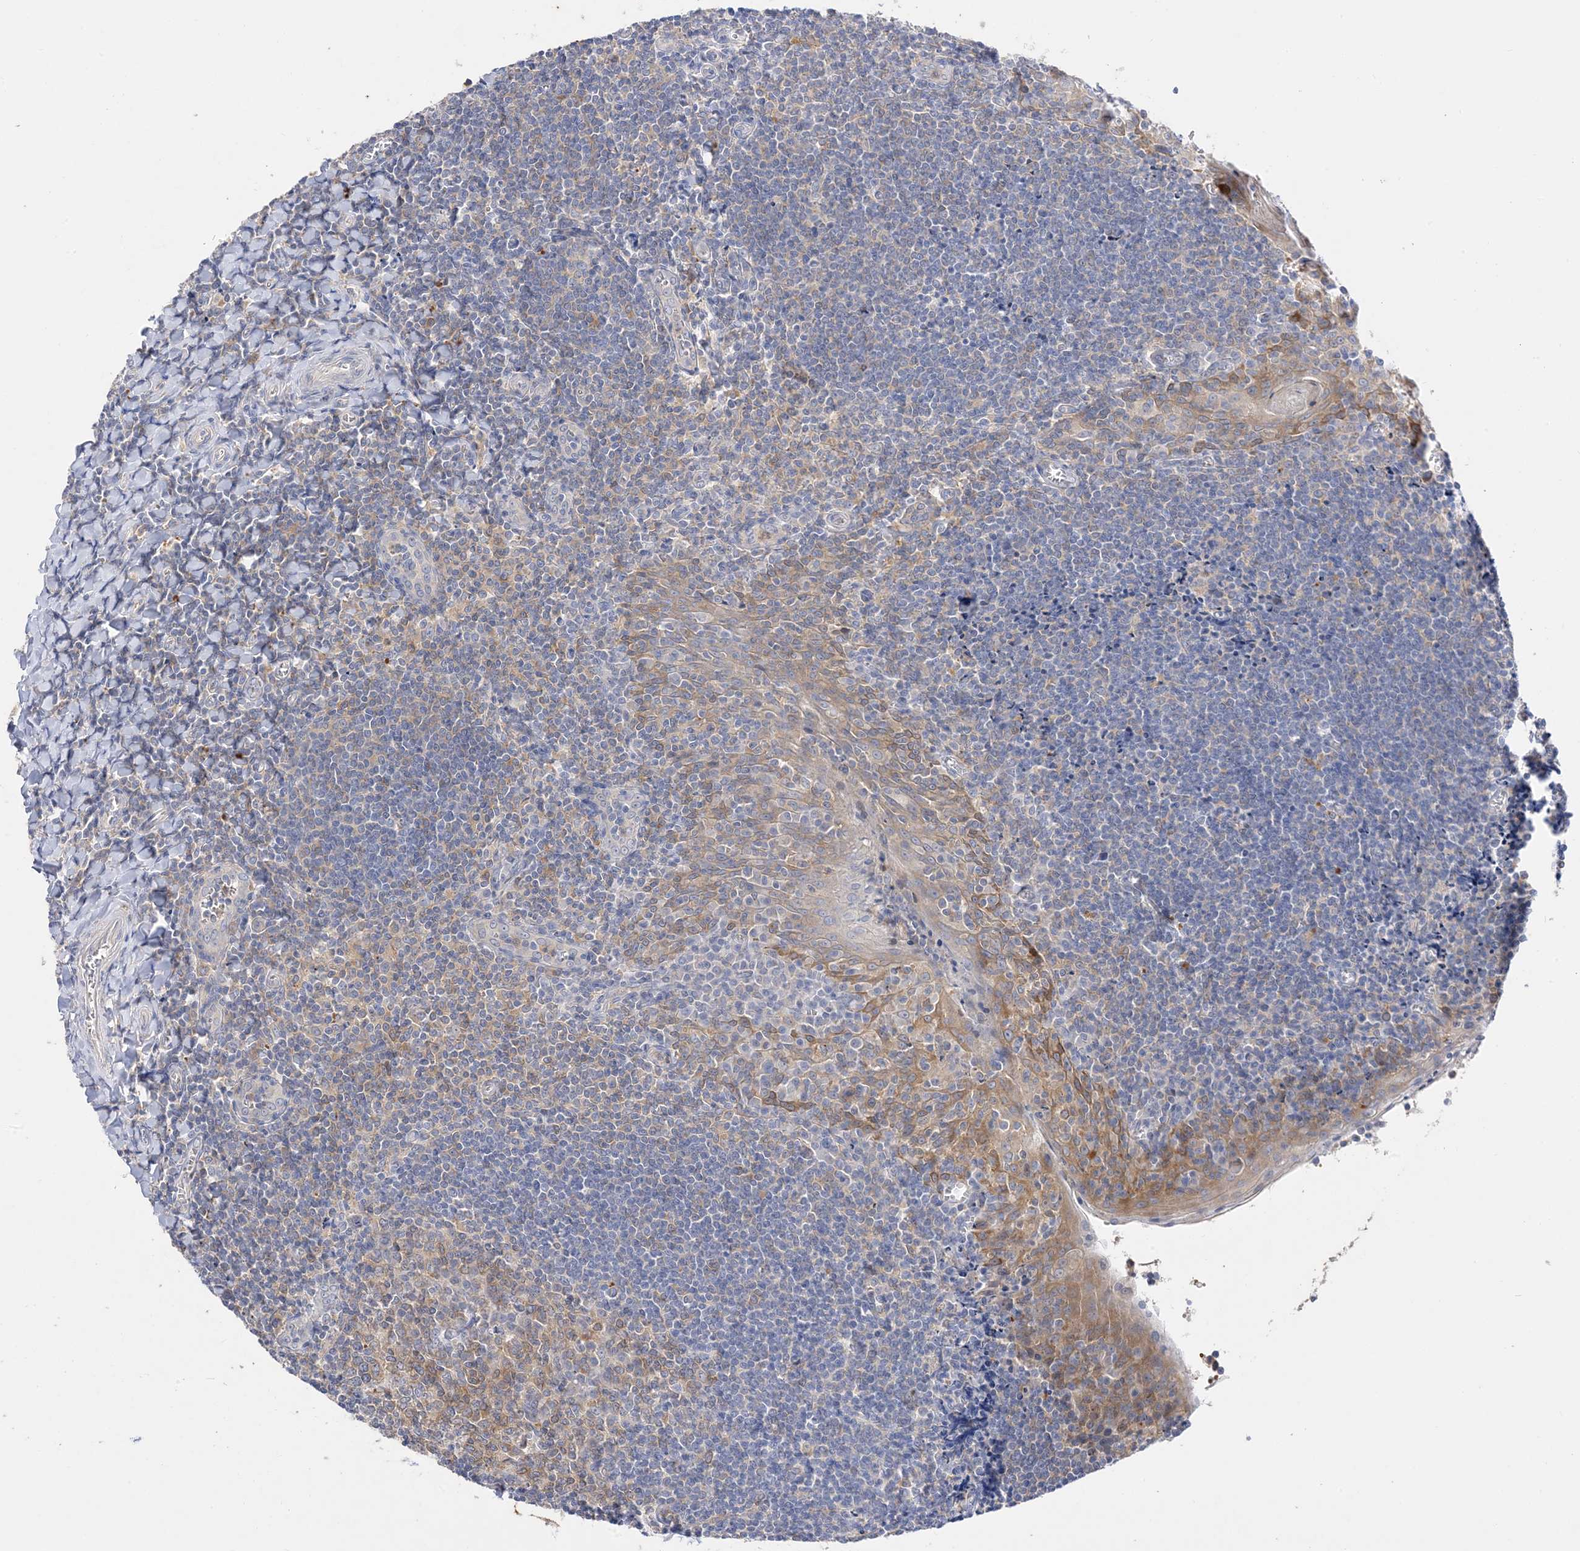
{"staining": {"intensity": "moderate", "quantity": "<25%", "location": "cytoplasmic/membranous"}, "tissue": "tonsil", "cell_type": "Germinal center cells", "image_type": "normal", "snomed": [{"axis": "morphology", "description": "Normal tissue, NOS"}, {"axis": "topography", "description": "Tonsil"}], "caption": "Immunohistochemistry photomicrograph of benign tonsil: human tonsil stained using IHC demonstrates low levels of moderate protein expression localized specifically in the cytoplasmic/membranous of germinal center cells, appearing as a cytoplasmic/membranous brown color.", "gene": "ARV1", "patient": {"sex": "male", "age": 27}}